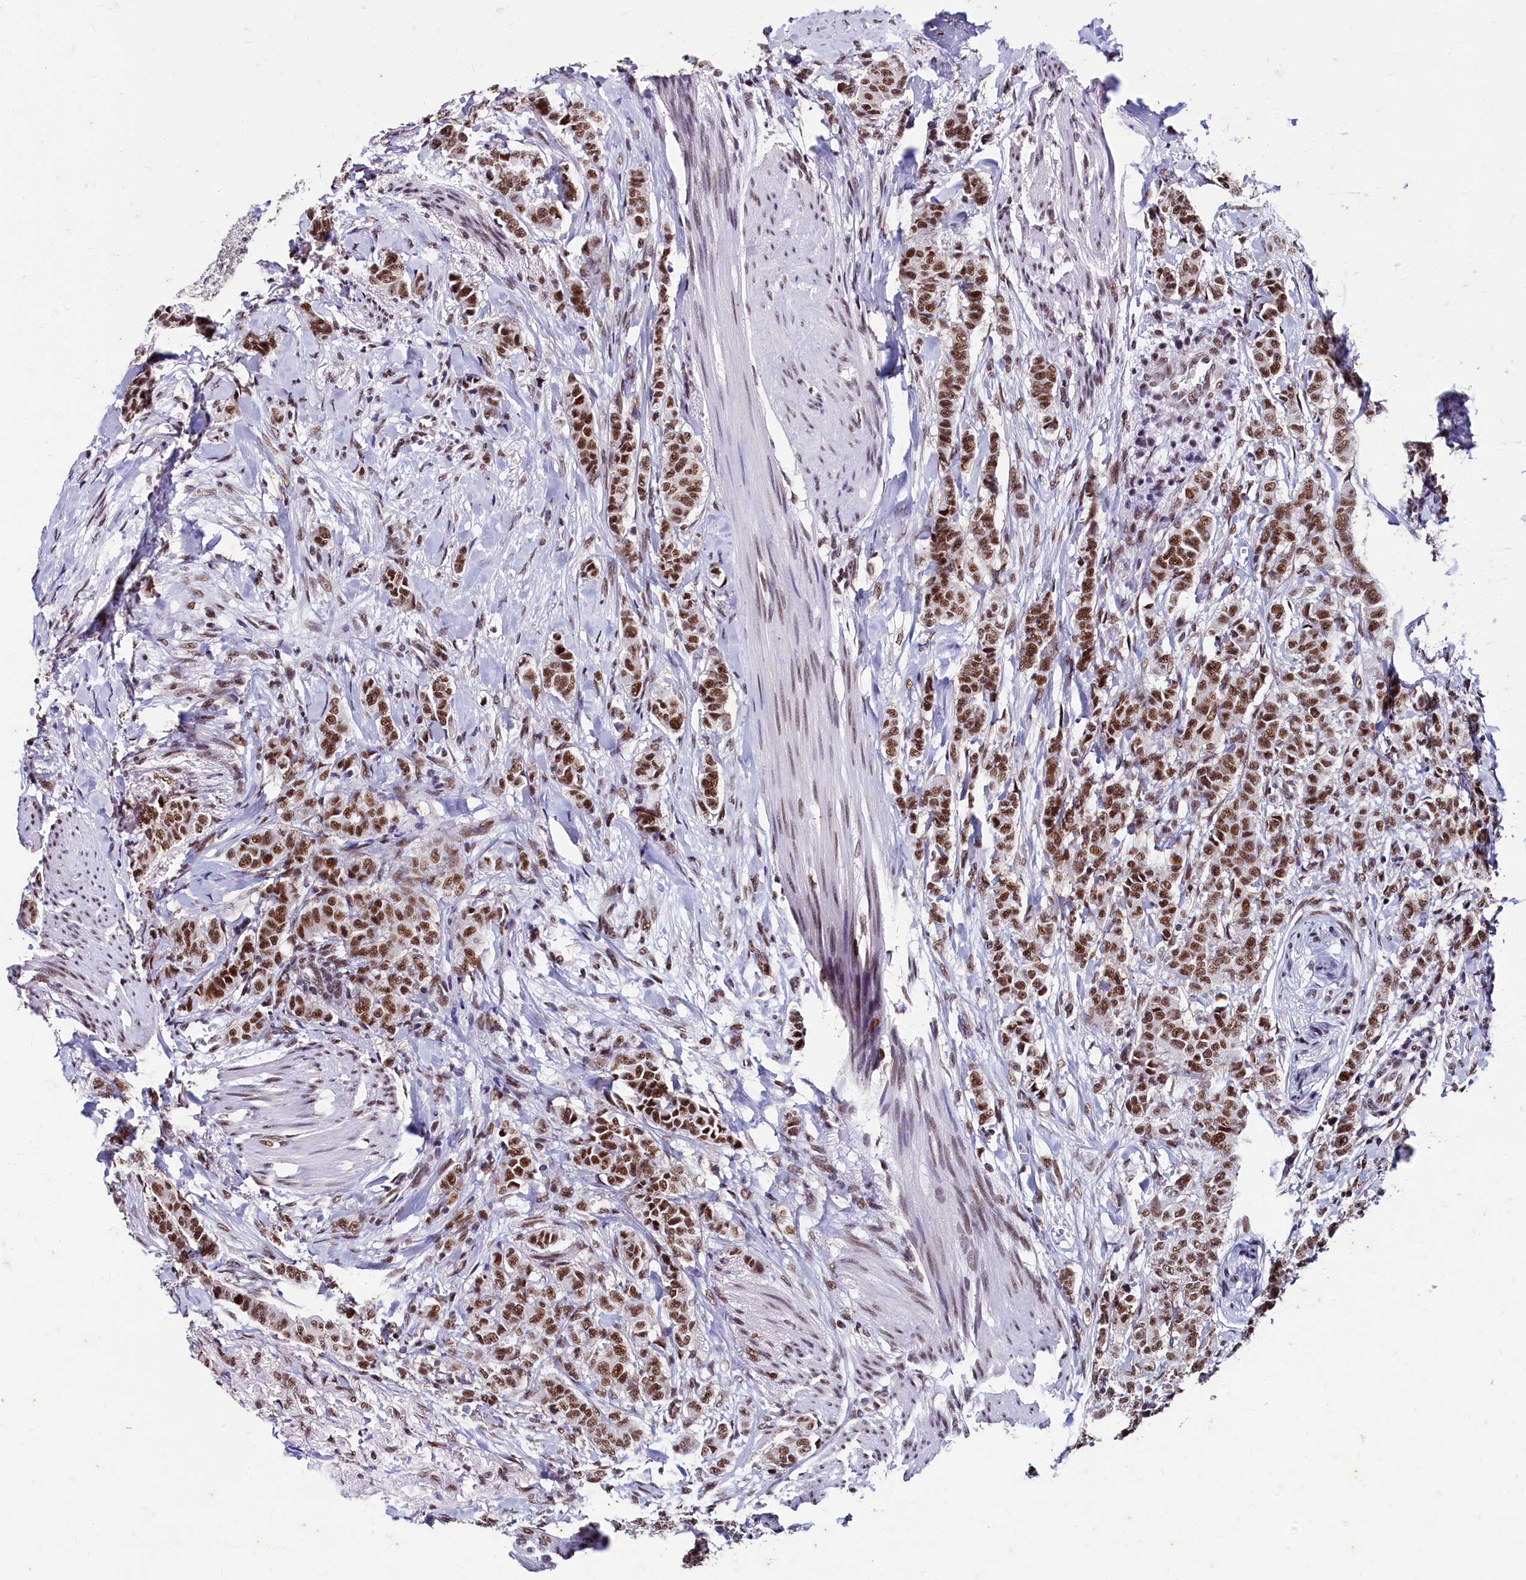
{"staining": {"intensity": "moderate", "quantity": ">75%", "location": "nuclear"}, "tissue": "breast cancer", "cell_type": "Tumor cells", "image_type": "cancer", "snomed": [{"axis": "morphology", "description": "Duct carcinoma"}, {"axis": "topography", "description": "Breast"}], "caption": "Protein analysis of breast cancer (intraductal carcinoma) tissue demonstrates moderate nuclear positivity in approximately >75% of tumor cells.", "gene": "CPSF7", "patient": {"sex": "female", "age": 40}}